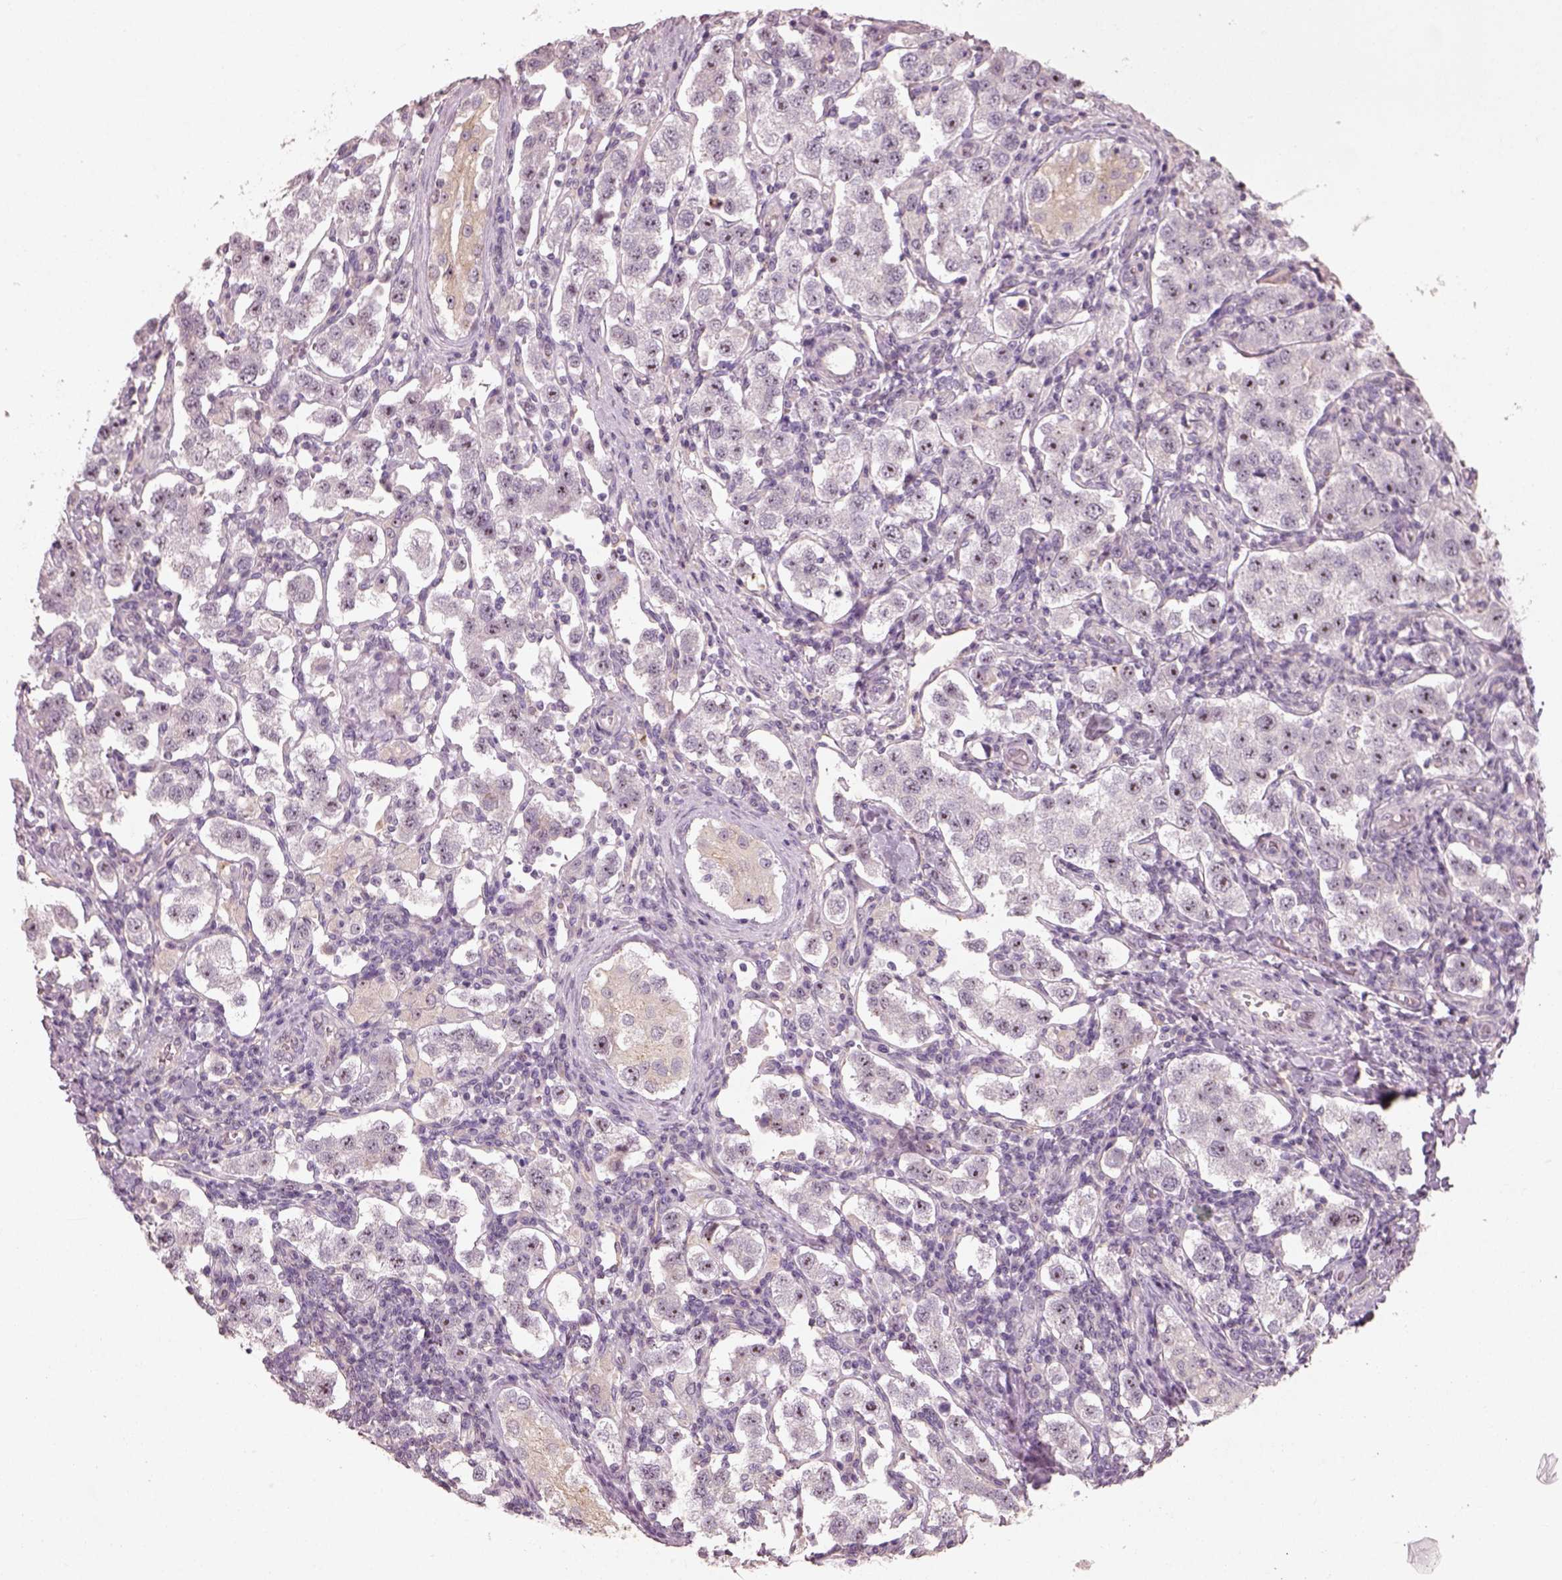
{"staining": {"intensity": "negative", "quantity": "none", "location": "none"}, "tissue": "testis cancer", "cell_type": "Tumor cells", "image_type": "cancer", "snomed": [{"axis": "morphology", "description": "Seminoma, NOS"}, {"axis": "topography", "description": "Testis"}], "caption": "Immunohistochemistry (IHC) photomicrograph of human testis seminoma stained for a protein (brown), which exhibits no expression in tumor cells.", "gene": "CDS1", "patient": {"sex": "male", "age": 37}}